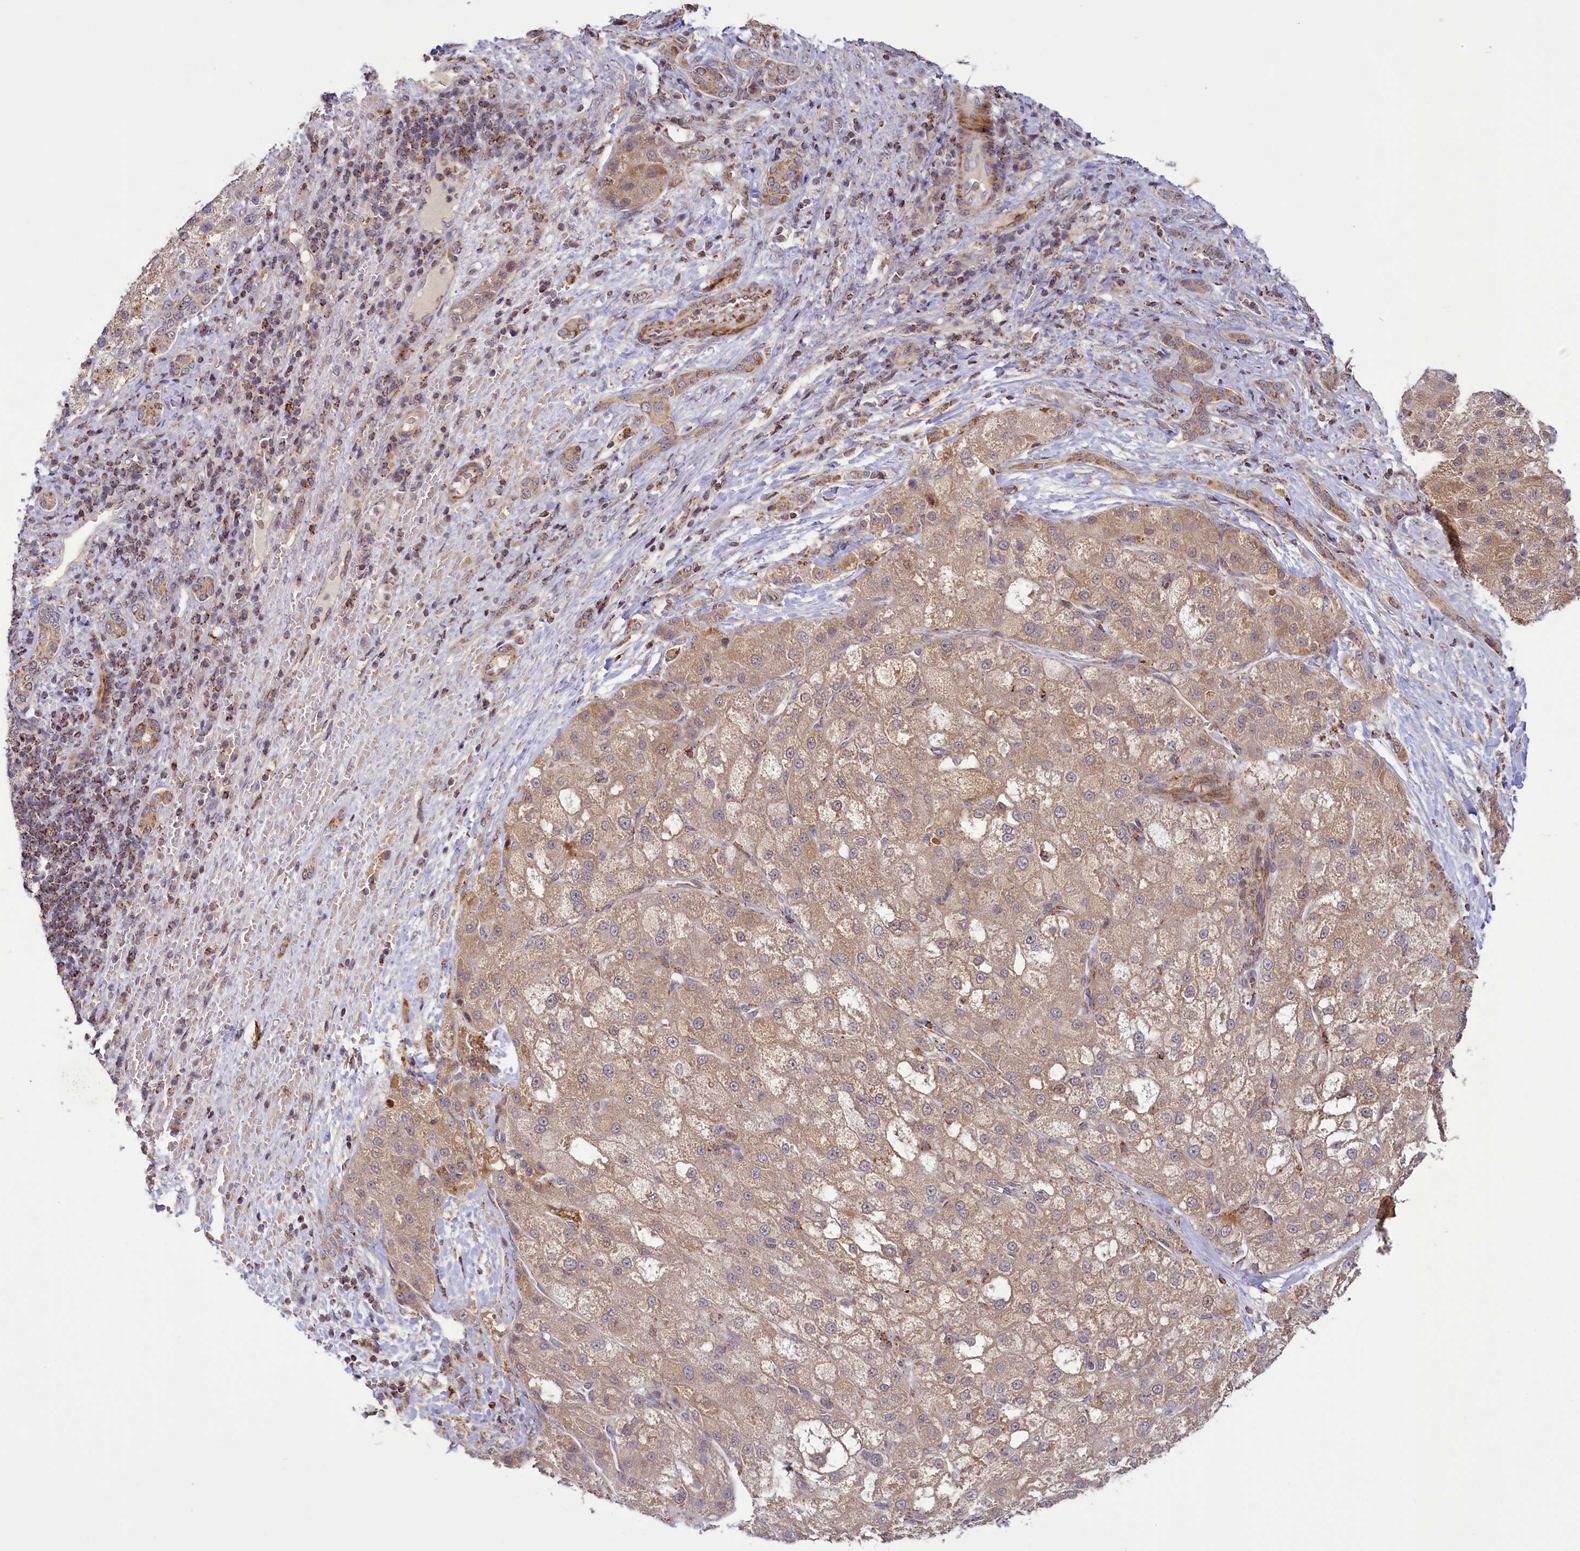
{"staining": {"intensity": "weak", "quantity": ">75%", "location": "cytoplasmic/membranous"}, "tissue": "liver cancer", "cell_type": "Tumor cells", "image_type": "cancer", "snomed": [{"axis": "morphology", "description": "Normal tissue, NOS"}, {"axis": "morphology", "description": "Carcinoma, Hepatocellular, NOS"}, {"axis": "topography", "description": "Liver"}], "caption": "DAB (3,3'-diaminobenzidine) immunohistochemical staining of liver cancer (hepatocellular carcinoma) demonstrates weak cytoplasmic/membranous protein positivity in approximately >75% of tumor cells. Immunohistochemistry (ihc) stains the protein of interest in brown and the nuclei are stained blue.", "gene": "DYNC2H1", "patient": {"sex": "male", "age": 57}}